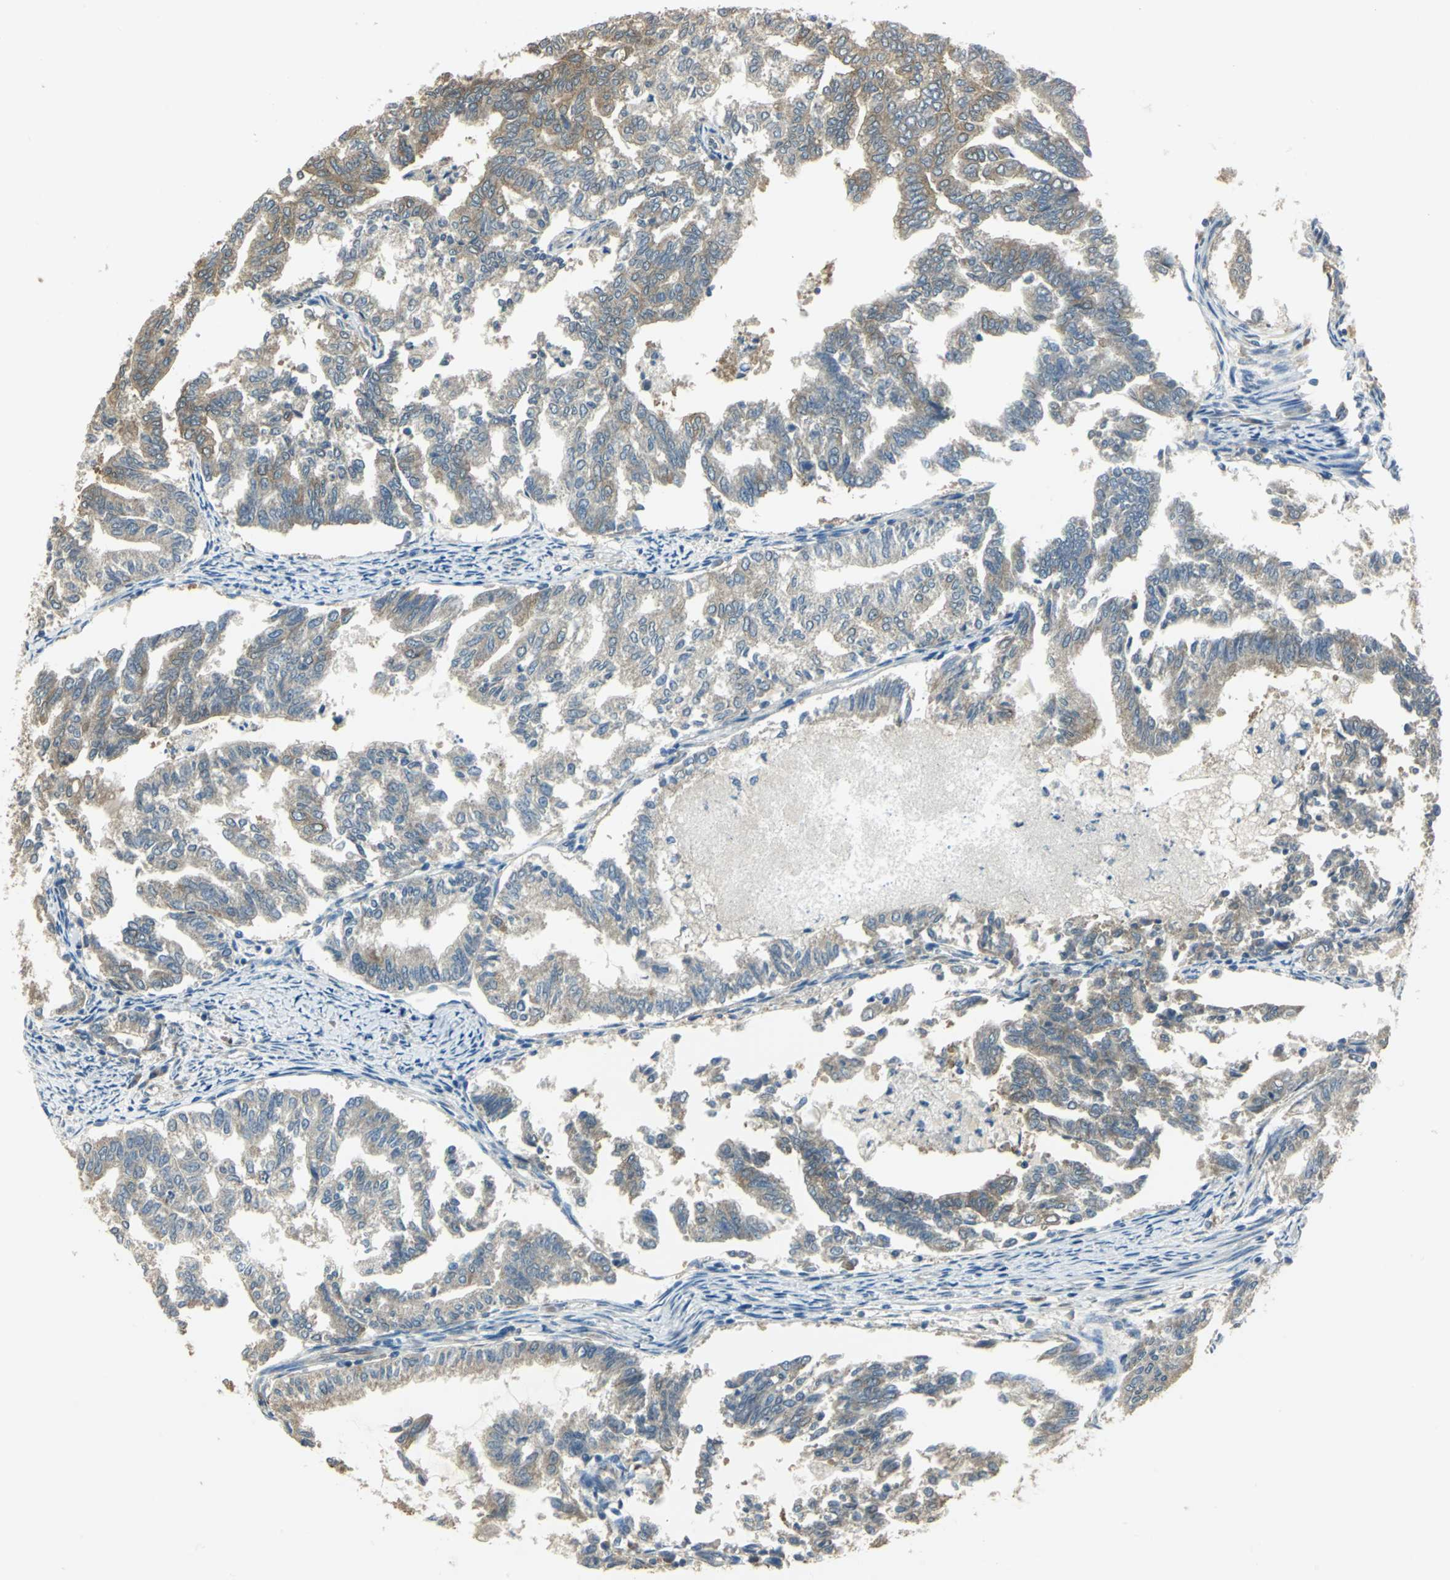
{"staining": {"intensity": "moderate", "quantity": ">75%", "location": "cytoplasmic/membranous"}, "tissue": "endometrial cancer", "cell_type": "Tumor cells", "image_type": "cancer", "snomed": [{"axis": "morphology", "description": "Adenocarcinoma, NOS"}, {"axis": "topography", "description": "Endometrium"}], "caption": "Human endometrial cancer stained for a protein (brown) exhibits moderate cytoplasmic/membranous positive staining in about >75% of tumor cells.", "gene": "SHC2", "patient": {"sex": "female", "age": 79}}